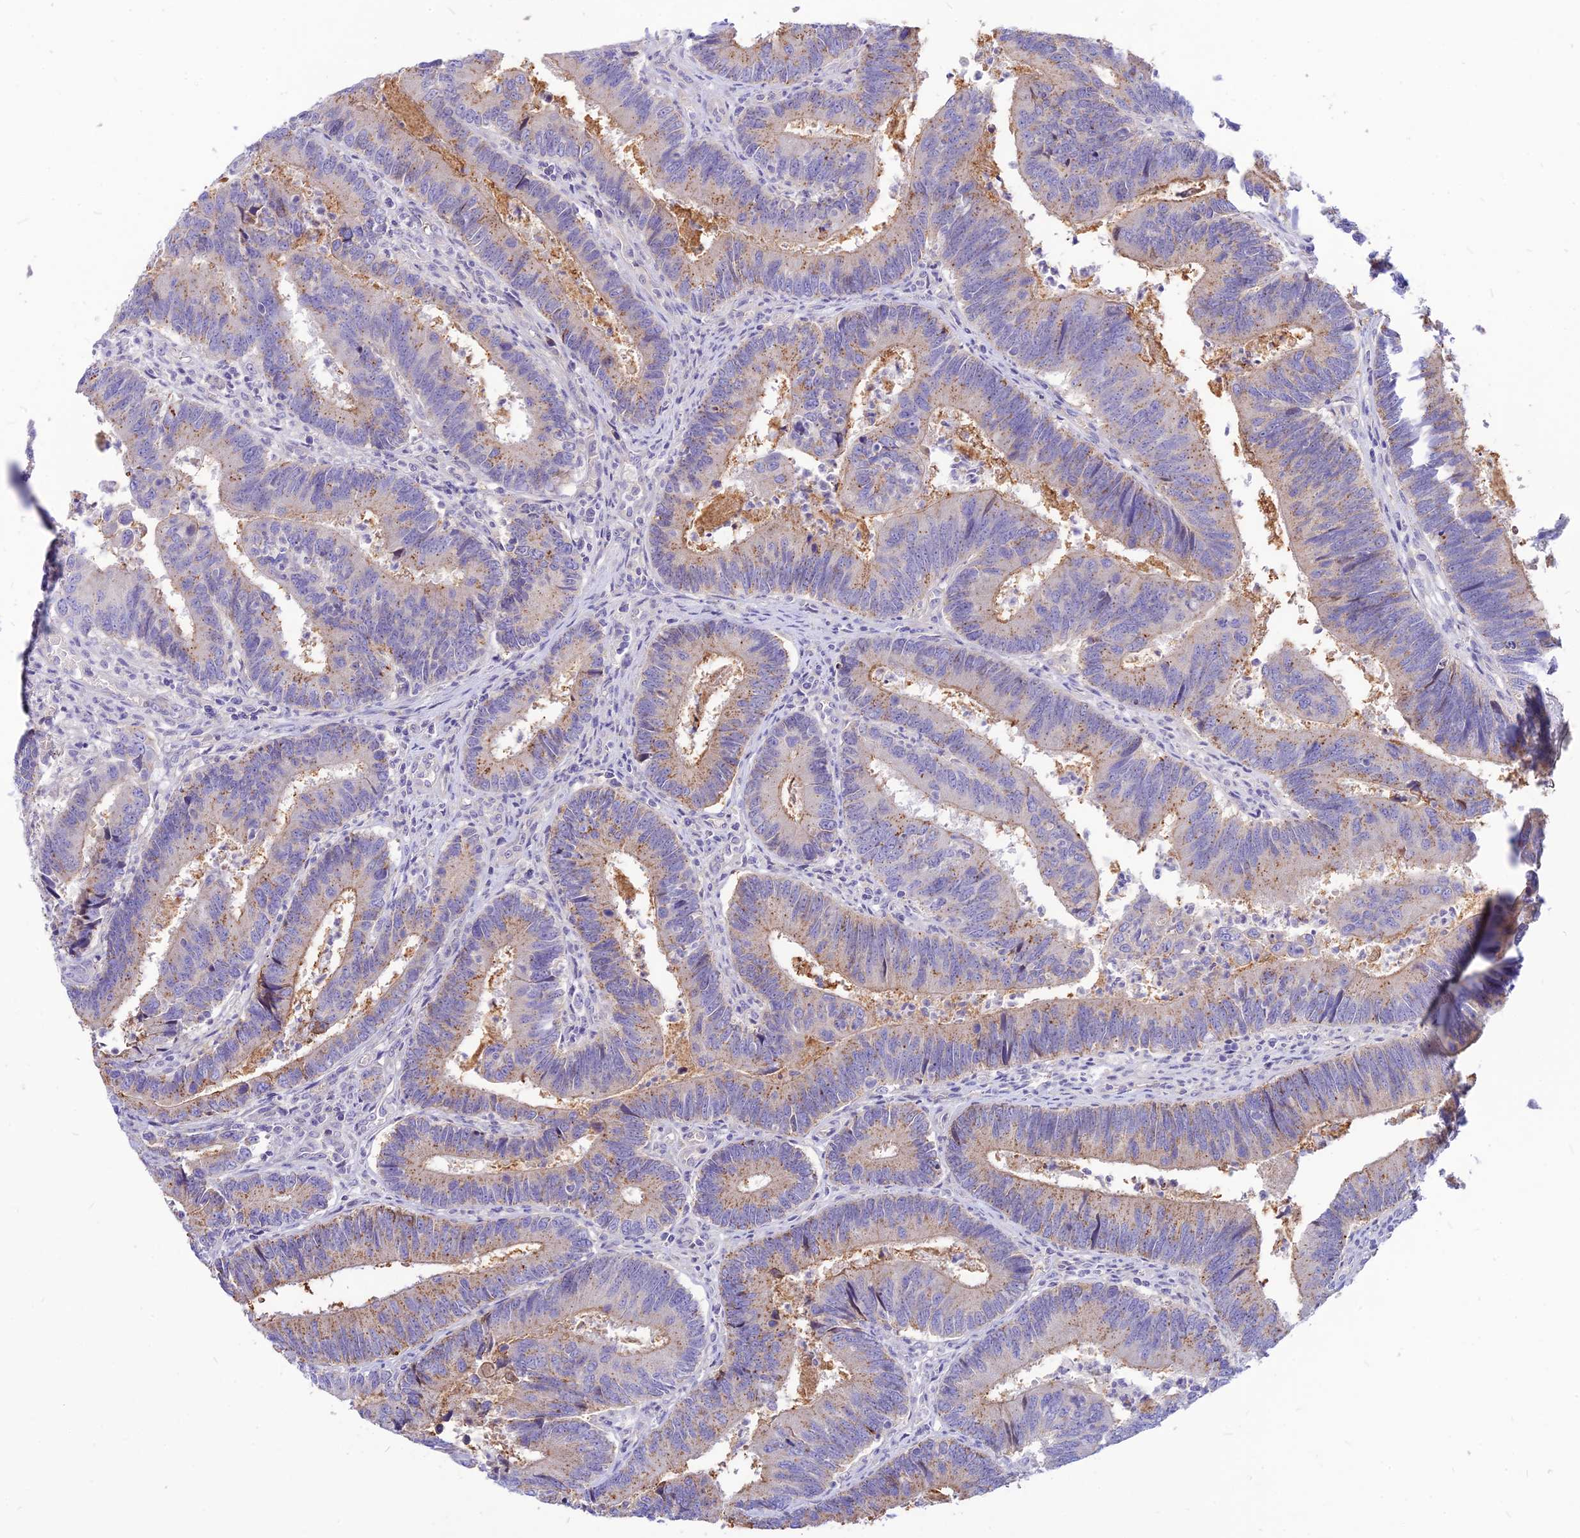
{"staining": {"intensity": "moderate", "quantity": "25%-75%", "location": "cytoplasmic/membranous"}, "tissue": "colorectal cancer", "cell_type": "Tumor cells", "image_type": "cancer", "snomed": [{"axis": "morphology", "description": "Adenocarcinoma, NOS"}, {"axis": "topography", "description": "Colon"}], "caption": "A brown stain labels moderate cytoplasmic/membranous staining of a protein in human adenocarcinoma (colorectal) tumor cells. (brown staining indicates protein expression, while blue staining denotes nuclei).", "gene": "CZIB", "patient": {"sex": "female", "age": 67}}